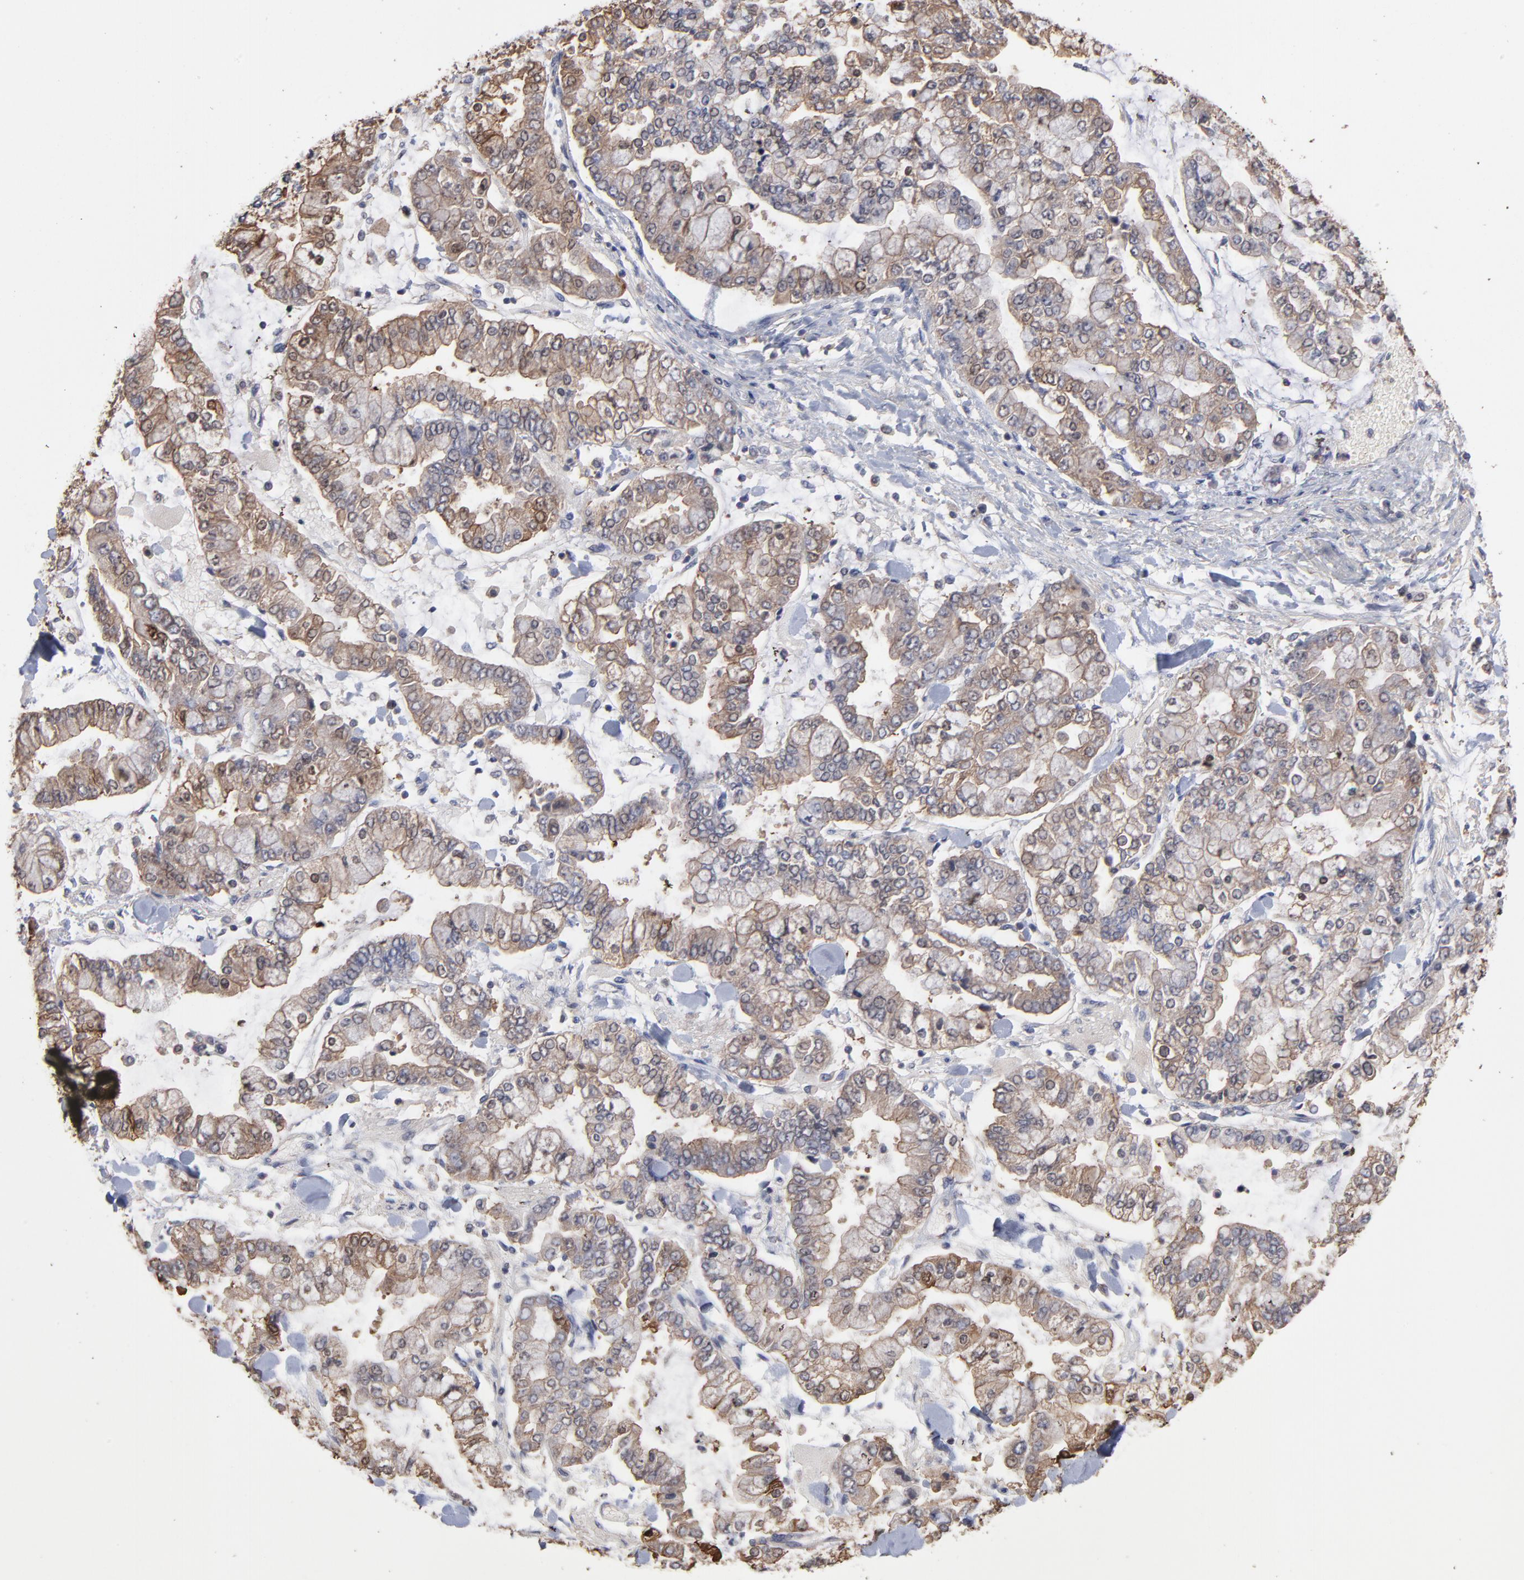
{"staining": {"intensity": "moderate", "quantity": ">75%", "location": "cytoplasmic/membranous,nuclear"}, "tissue": "stomach cancer", "cell_type": "Tumor cells", "image_type": "cancer", "snomed": [{"axis": "morphology", "description": "Normal tissue, NOS"}, {"axis": "morphology", "description": "Adenocarcinoma, NOS"}, {"axis": "topography", "description": "Stomach, upper"}, {"axis": "topography", "description": "Stomach"}], "caption": "IHC staining of stomach cancer (adenocarcinoma), which shows medium levels of moderate cytoplasmic/membranous and nuclear positivity in approximately >75% of tumor cells indicating moderate cytoplasmic/membranous and nuclear protein staining. The staining was performed using DAB (brown) for protein detection and nuclei were counterstained in hematoxylin (blue).", "gene": "TANGO2", "patient": {"sex": "male", "age": 76}}